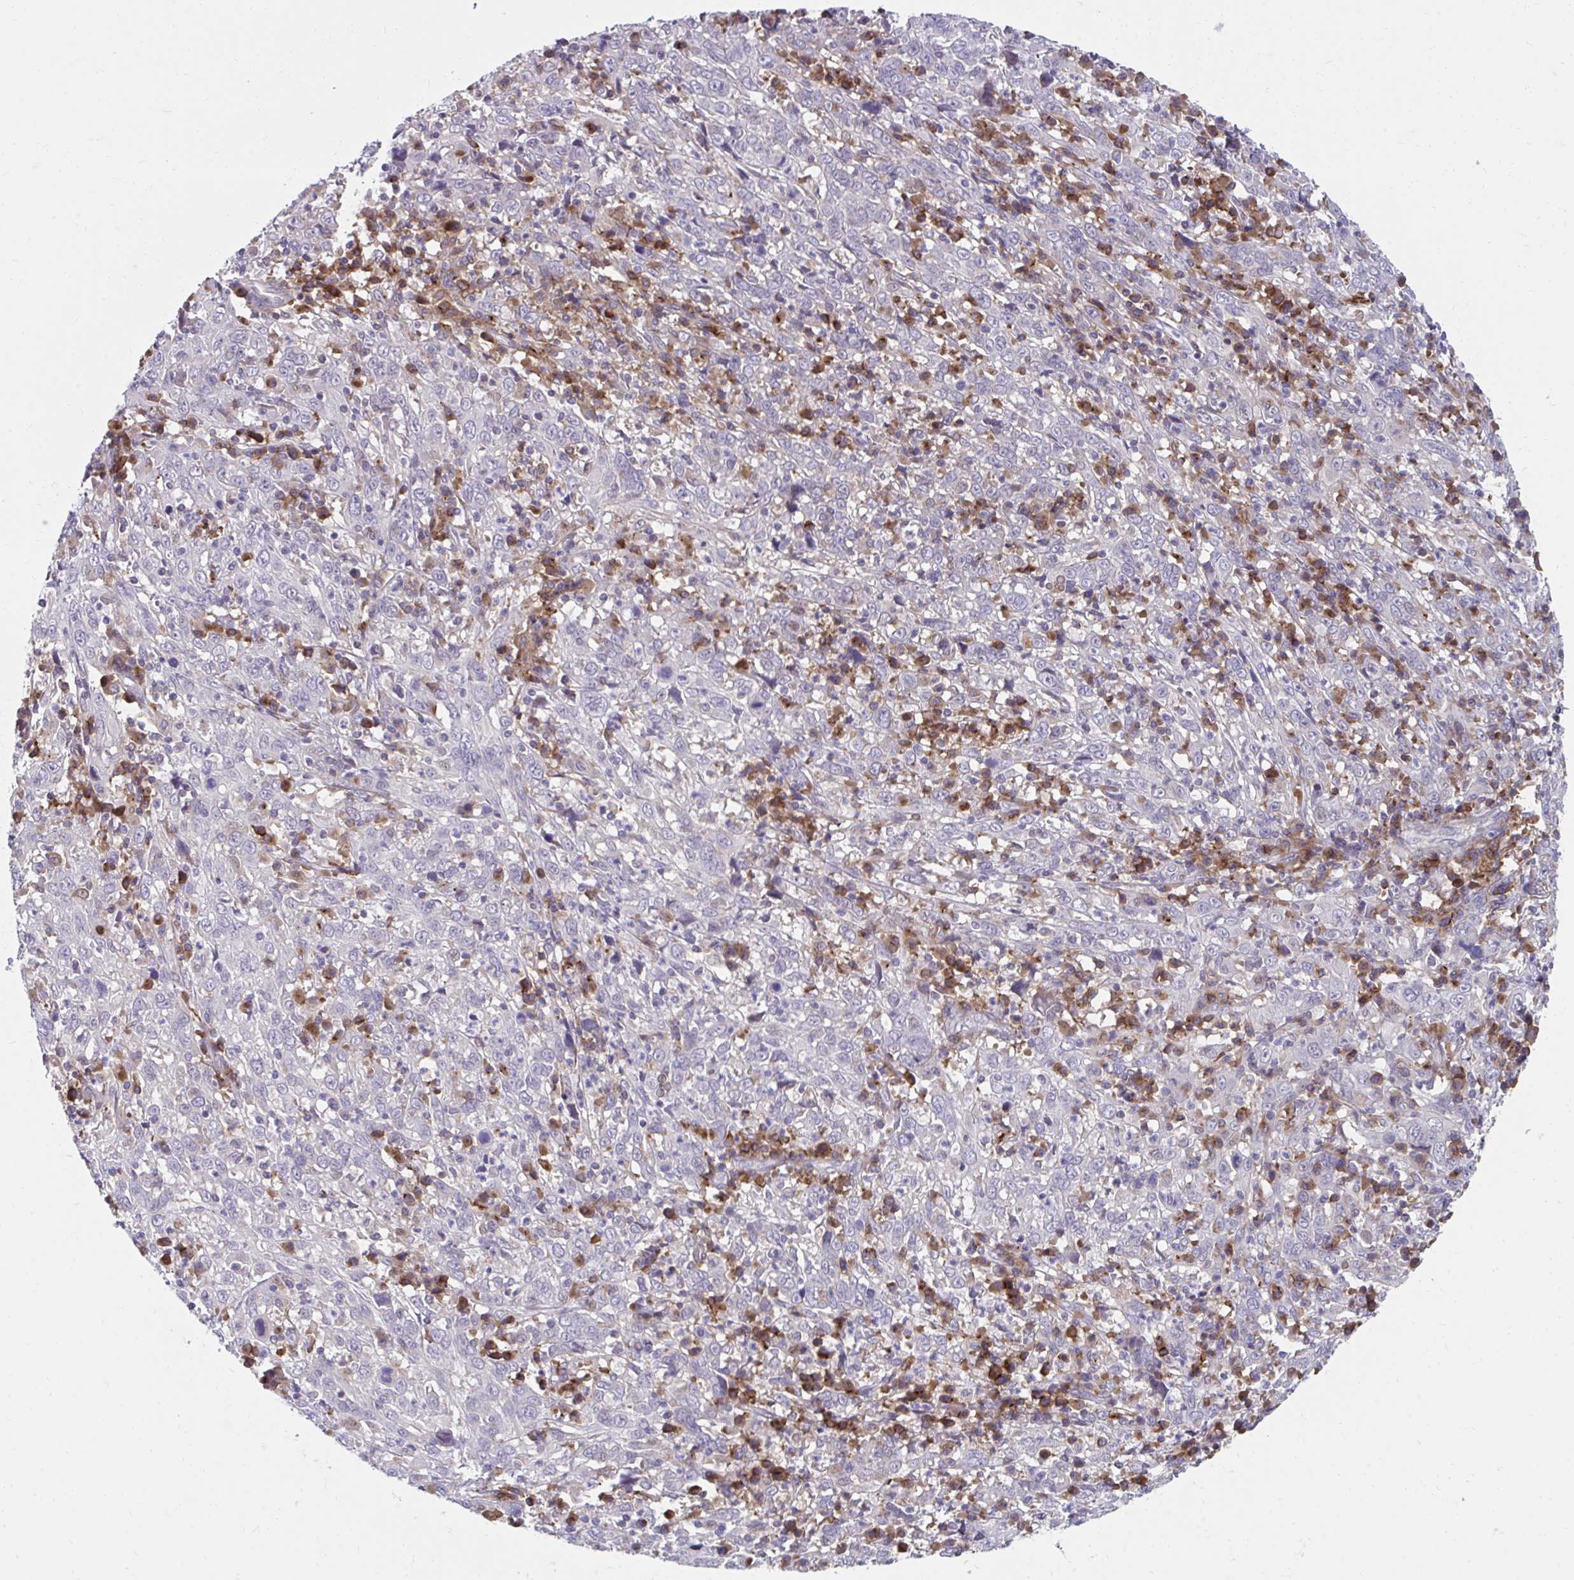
{"staining": {"intensity": "negative", "quantity": "none", "location": "none"}, "tissue": "cervical cancer", "cell_type": "Tumor cells", "image_type": "cancer", "snomed": [{"axis": "morphology", "description": "Squamous cell carcinoma, NOS"}, {"axis": "topography", "description": "Cervix"}], "caption": "An immunohistochemistry (IHC) photomicrograph of cervical cancer is shown. There is no staining in tumor cells of cervical cancer. (Immunohistochemistry, brightfield microscopy, high magnification).", "gene": "SLAMF7", "patient": {"sex": "female", "age": 46}}